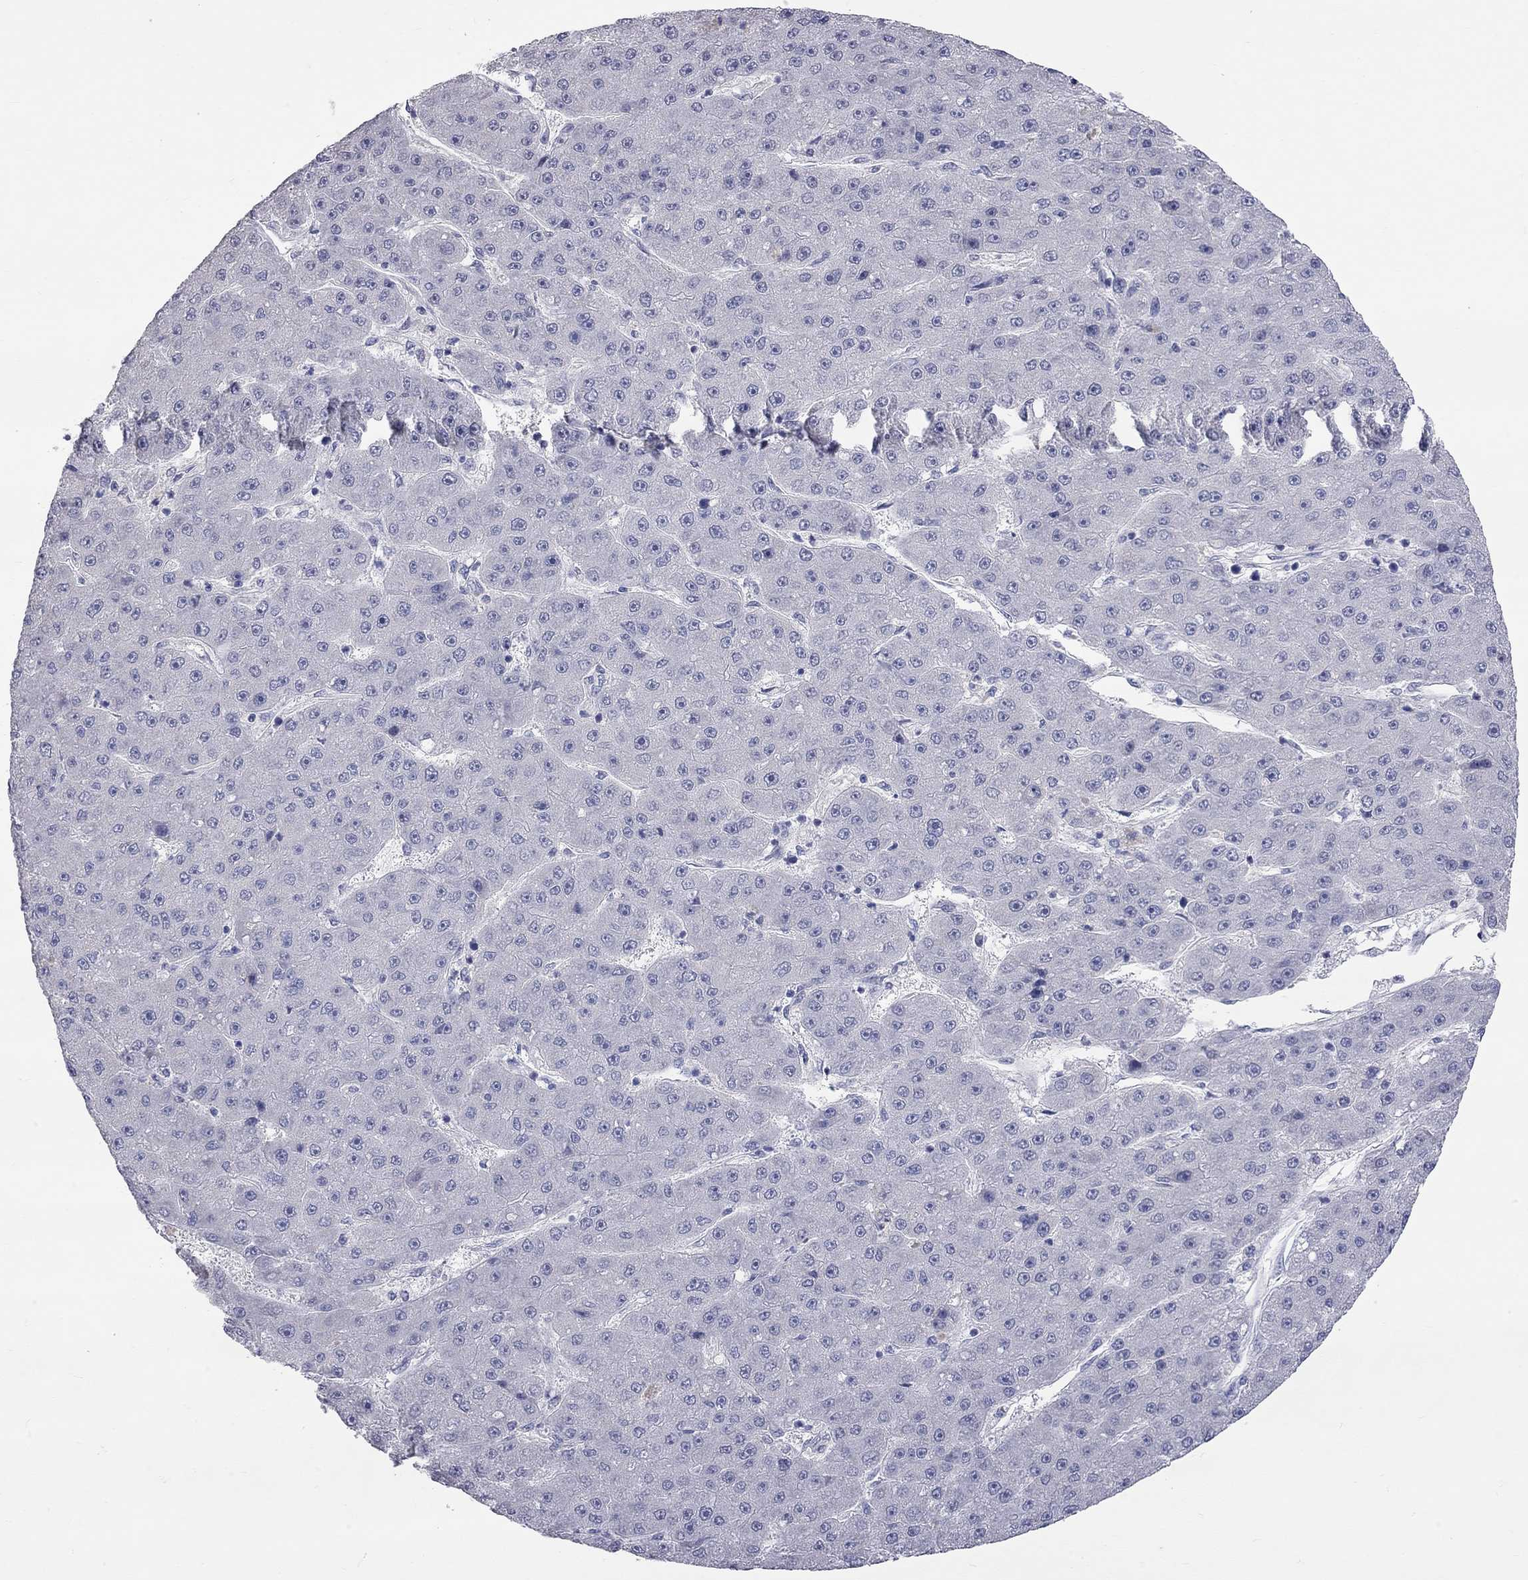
{"staining": {"intensity": "negative", "quantity": "none", "location": "none"}, "tissue": "liver cancer", "cell_type": "Tumor cells", "image_type": "cancer", "snomed": [{"axis": "morphology", "description": "Carcinoma, Hepatocellular, NOS"}, {"axis": "topography", "description": "Liver"}], "caption": "Immunohistochemistry micrograph of neoplastic tissue: human liver cancer (hepatocellular carcinoma) stained with DAB shows no significant protein positivity in tumor cells. Nuclei are stained in blue.", "gene": "OPRK1", "patient": {"sex": "male", "age": 67}}